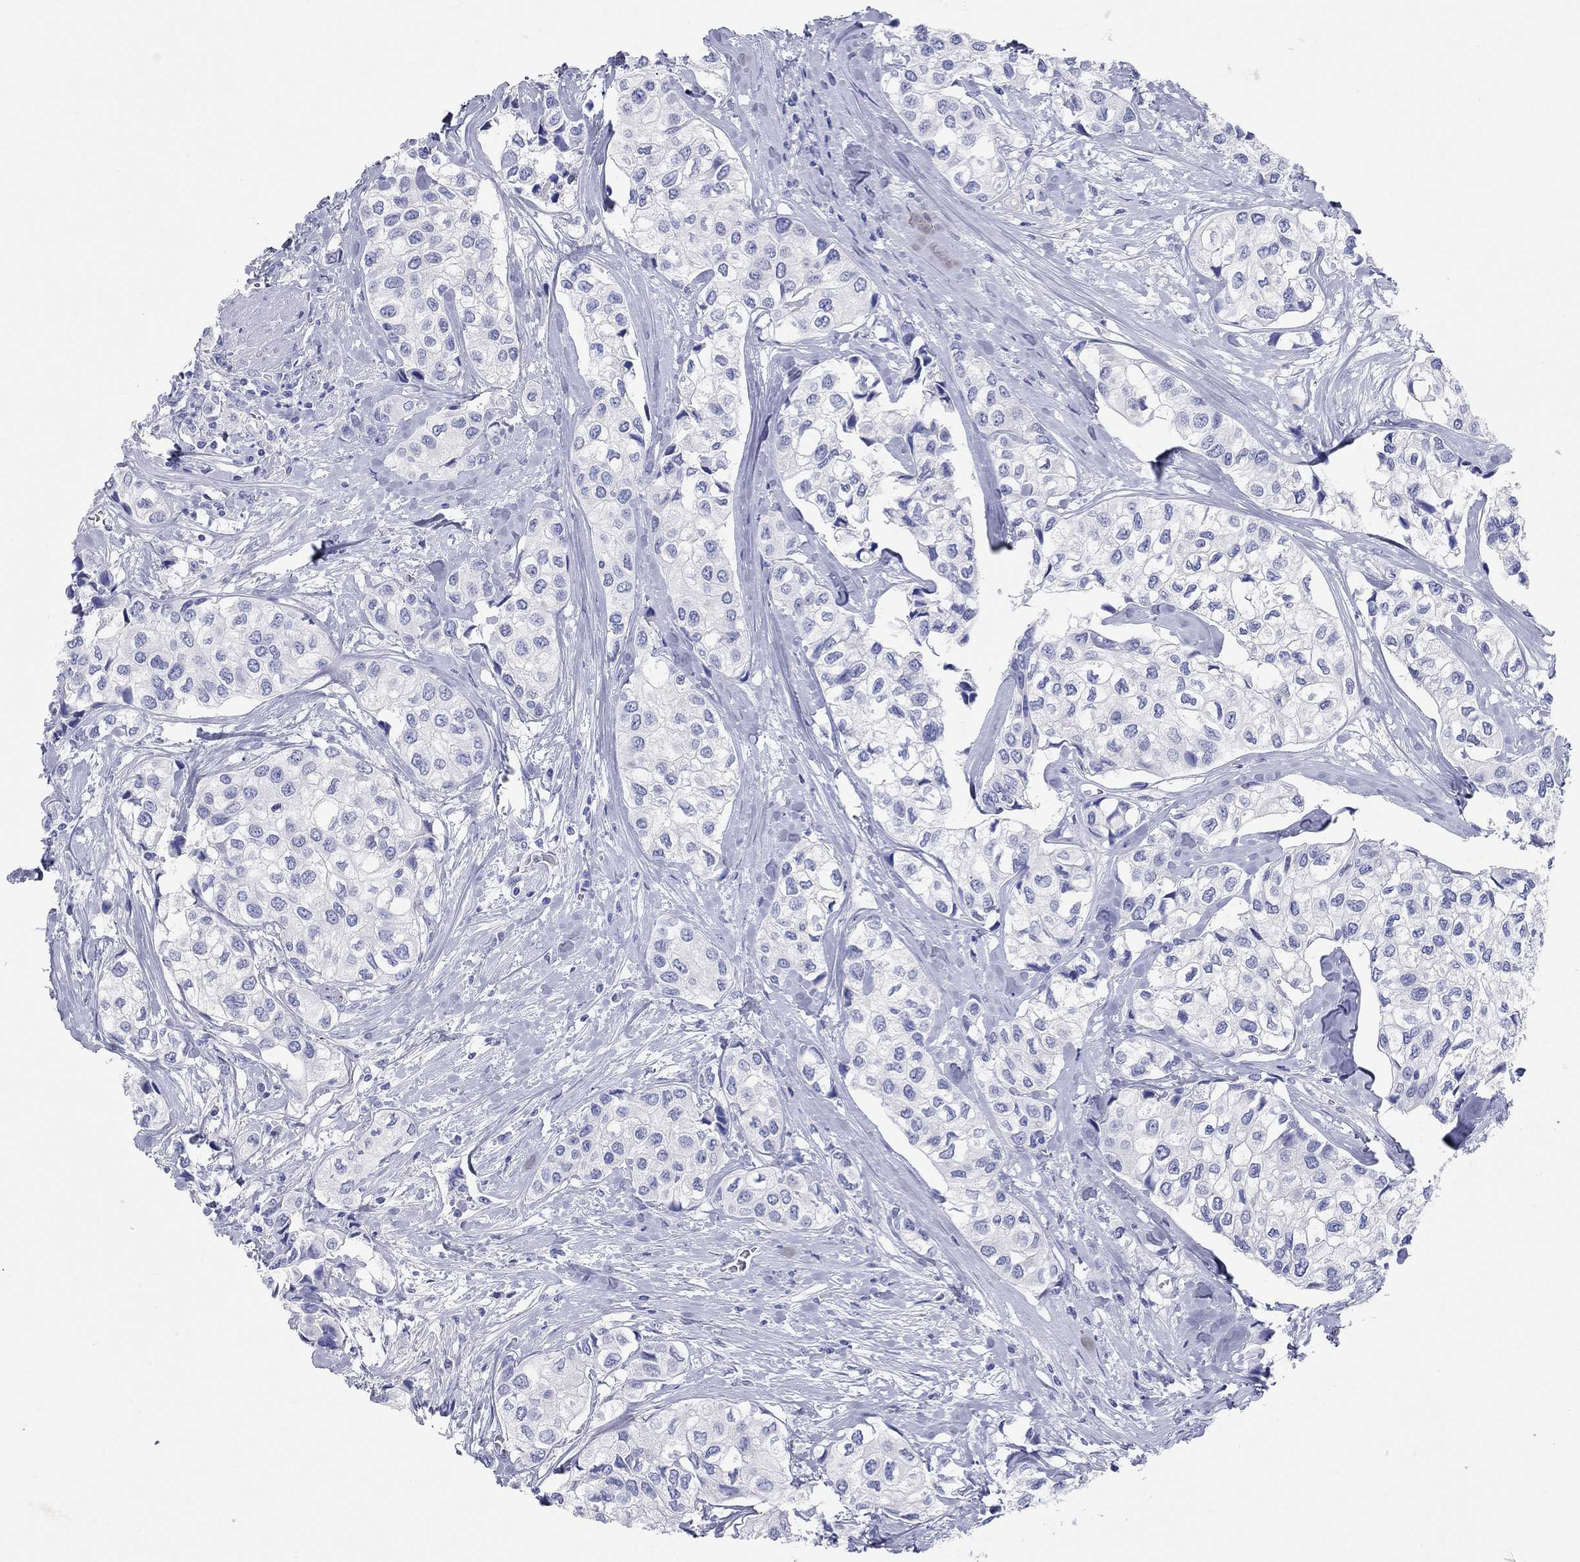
{"staining": {"intensity": "negative", "quantity": "none", "location": "none"}, "tissue": "urothelial cancer", "cell_type": "Tumor cells", "image_type": "cancer", "snomed": [{"axis": "morphology", "description": "Urothelial carcinoma, High grade"}, {"axis": "topography", "description": "Urinary bladder"}], "caption": "This is an immunohistochemistry (IHC) histopathology image of human urothelial cancer. There is no expression in tumor cells.", "gene": "SPATA9", "patient": {"sex": "male", "age": 73}}